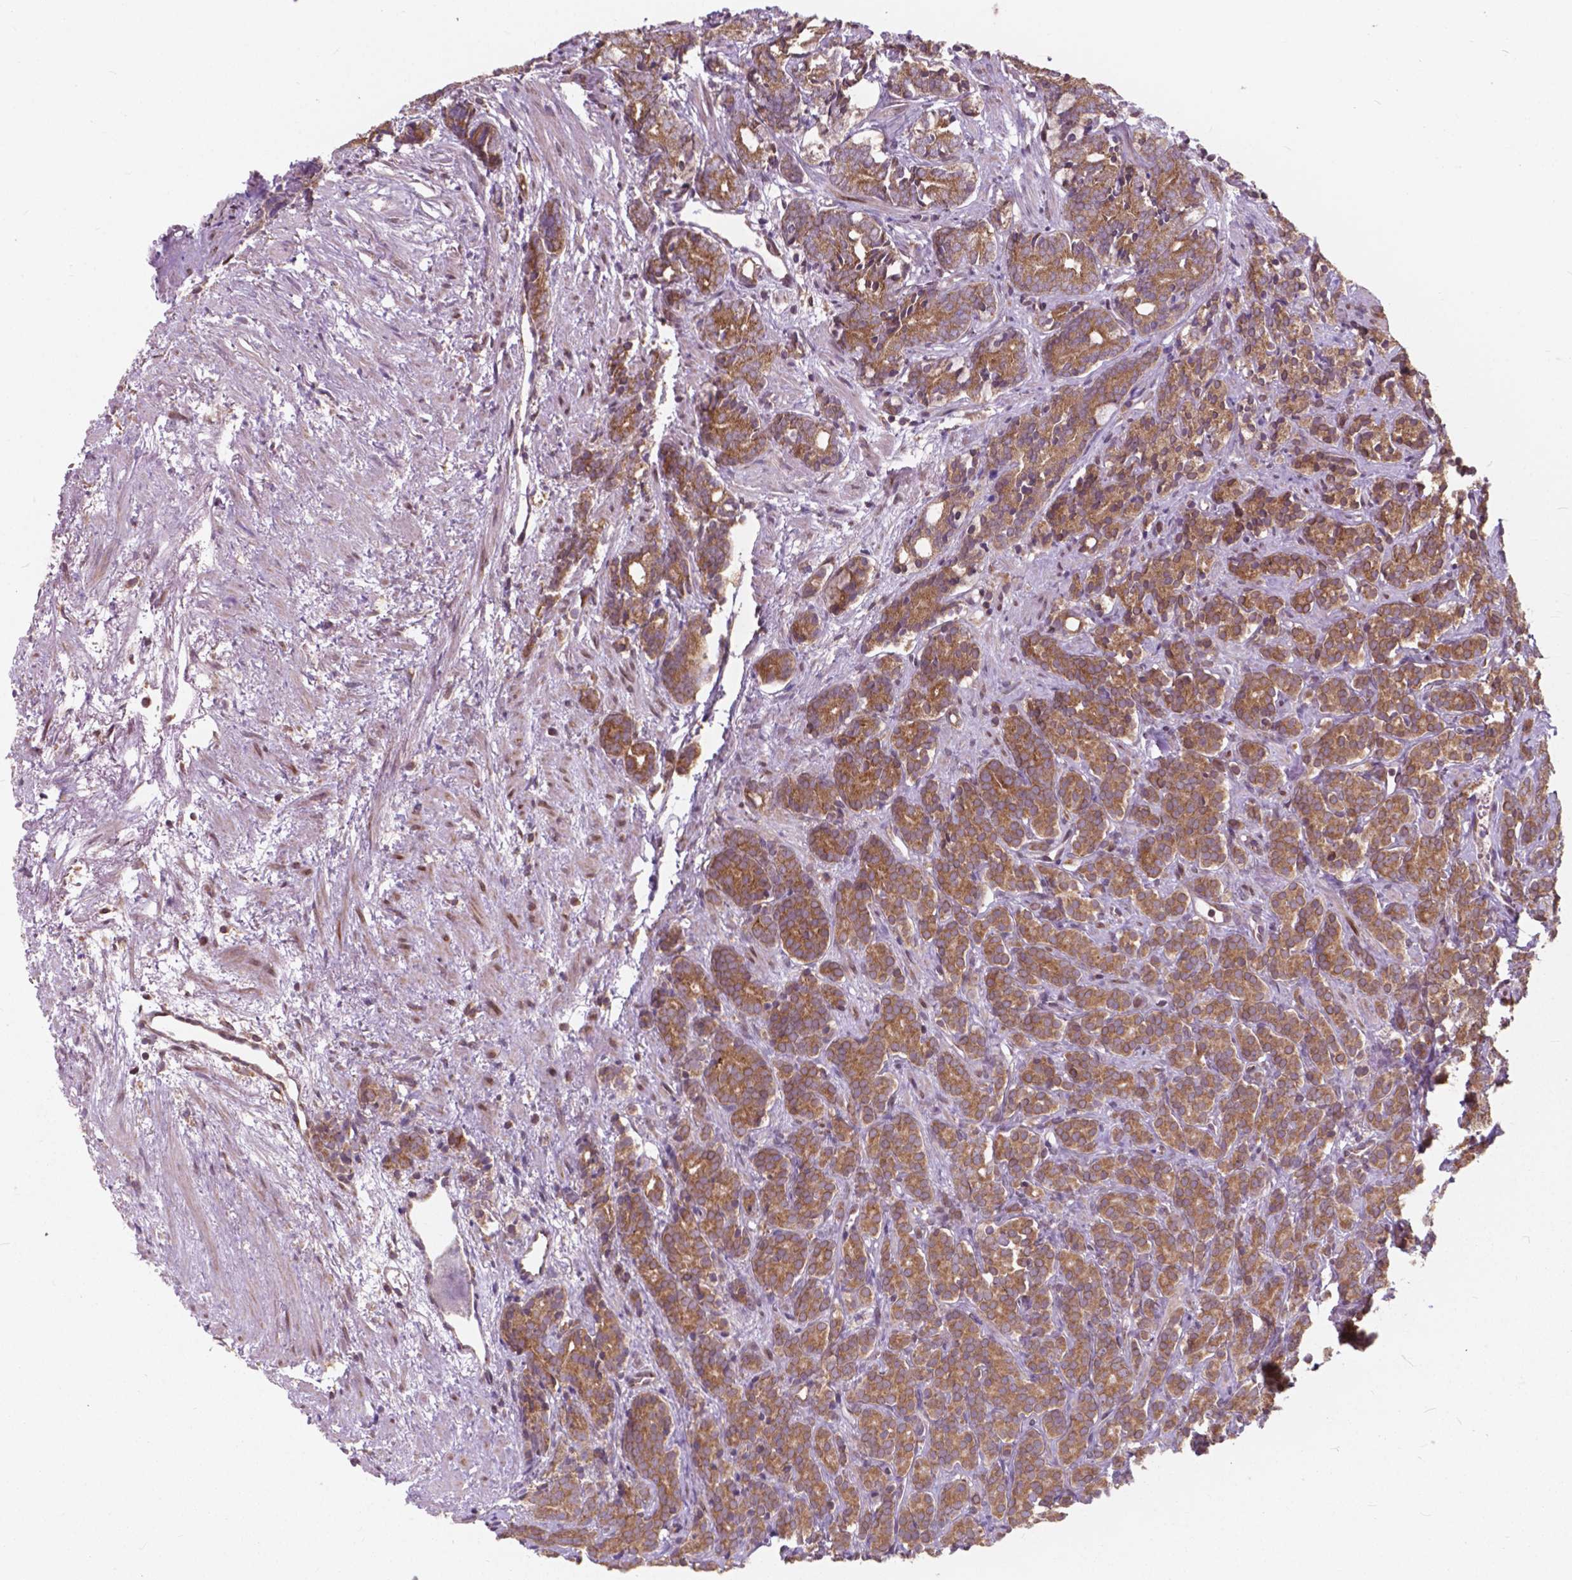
{"staining": {"intensity": "moderate", "quantity": ">75%", "location": "cytoplasmic/membranous"}, "tissue": "prostate cancer", "cell_type": "Tumor cells", "image_type": "cancer", "snomed": [{"axis": "morphology", "description": "Adenocarcinoma, High grade"}, {"axis": "topography", "description": "Prostate"}], "caption": "Immunohistochemistry staining of prostate cancer, which shows medium levels of moderate cytoplasmic/membranous expression in approximately >75% of tumor cells indicating moderate cytoplasmic/membranous protein expression. The staining was performed using DAB (brown) for protein detection and nuclei were counterstained in hematoxylin (blue).", "gene": "MRPL33", "patient": {"sex": "male", "age": 84}}